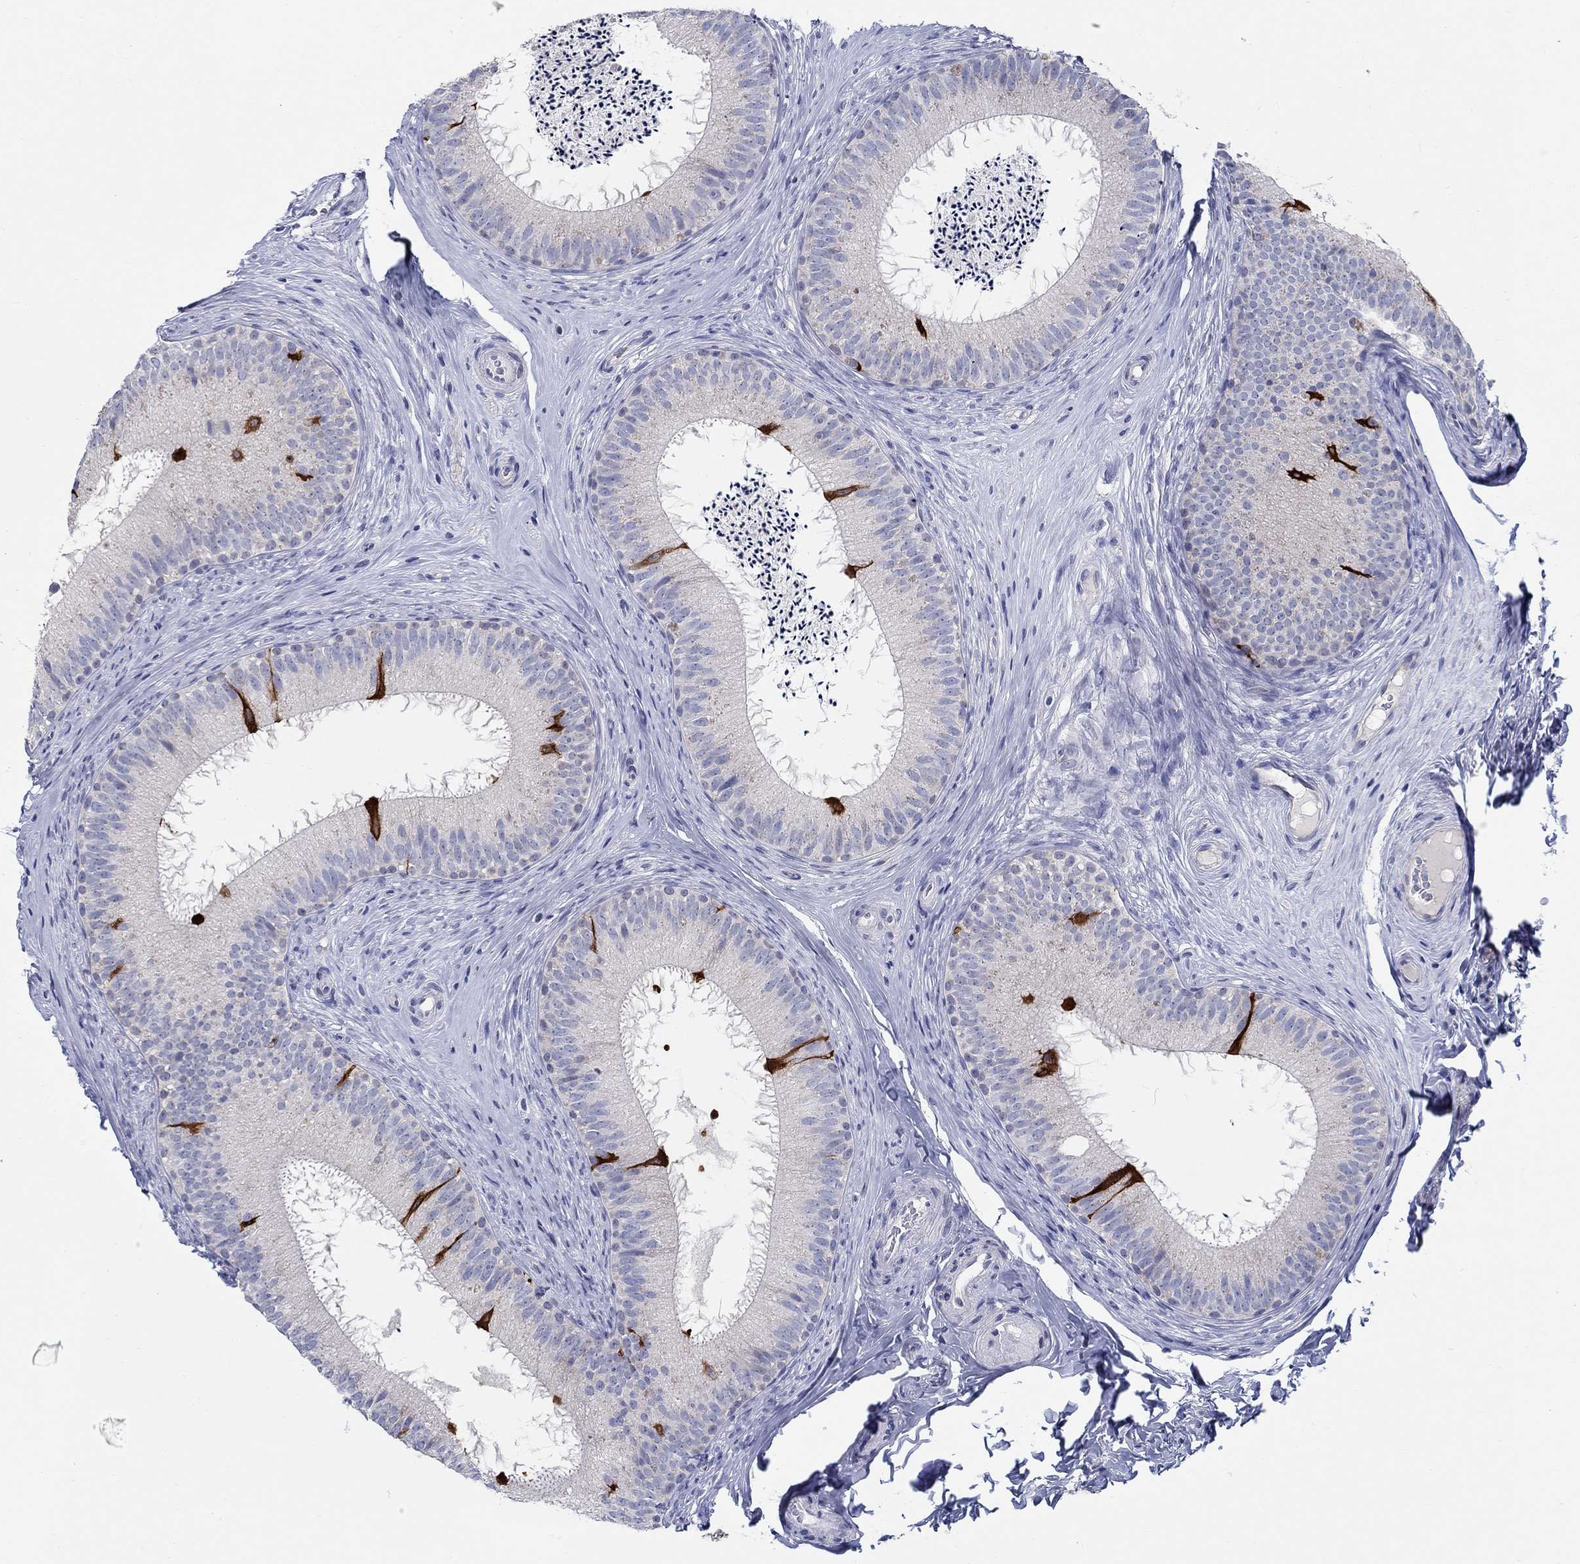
{"staining": {"intensity": "strong", "quantity": "<25%", "location": "cytoplasmic/membranous"}, "tissue": "epididymis", "cell_type": "Glandular cells", "image_type": "normal", "snomed": [{"axis": "morphology", "description": "Normal tissue, NOS"}, {"axis": "morphology", "description": "Carcinoma, Embryonal, NOS"}, {"axis": "topography", "description": "Testis"}, {"axis": "topography", "description": "Epididymis"}], "caption": "A brown stain highlights strong cytoplasmic/membranous staining of a protein in glandular cells of normal human epididymis. The staining was performed using DAB (3,3'-diaminobenzidine), with brown indicating positive protein expression. Nuclei are stained blue with hematoxylin.", "gene": "RAP1GAP", "patient": {"sex": "male", "age": 24}}